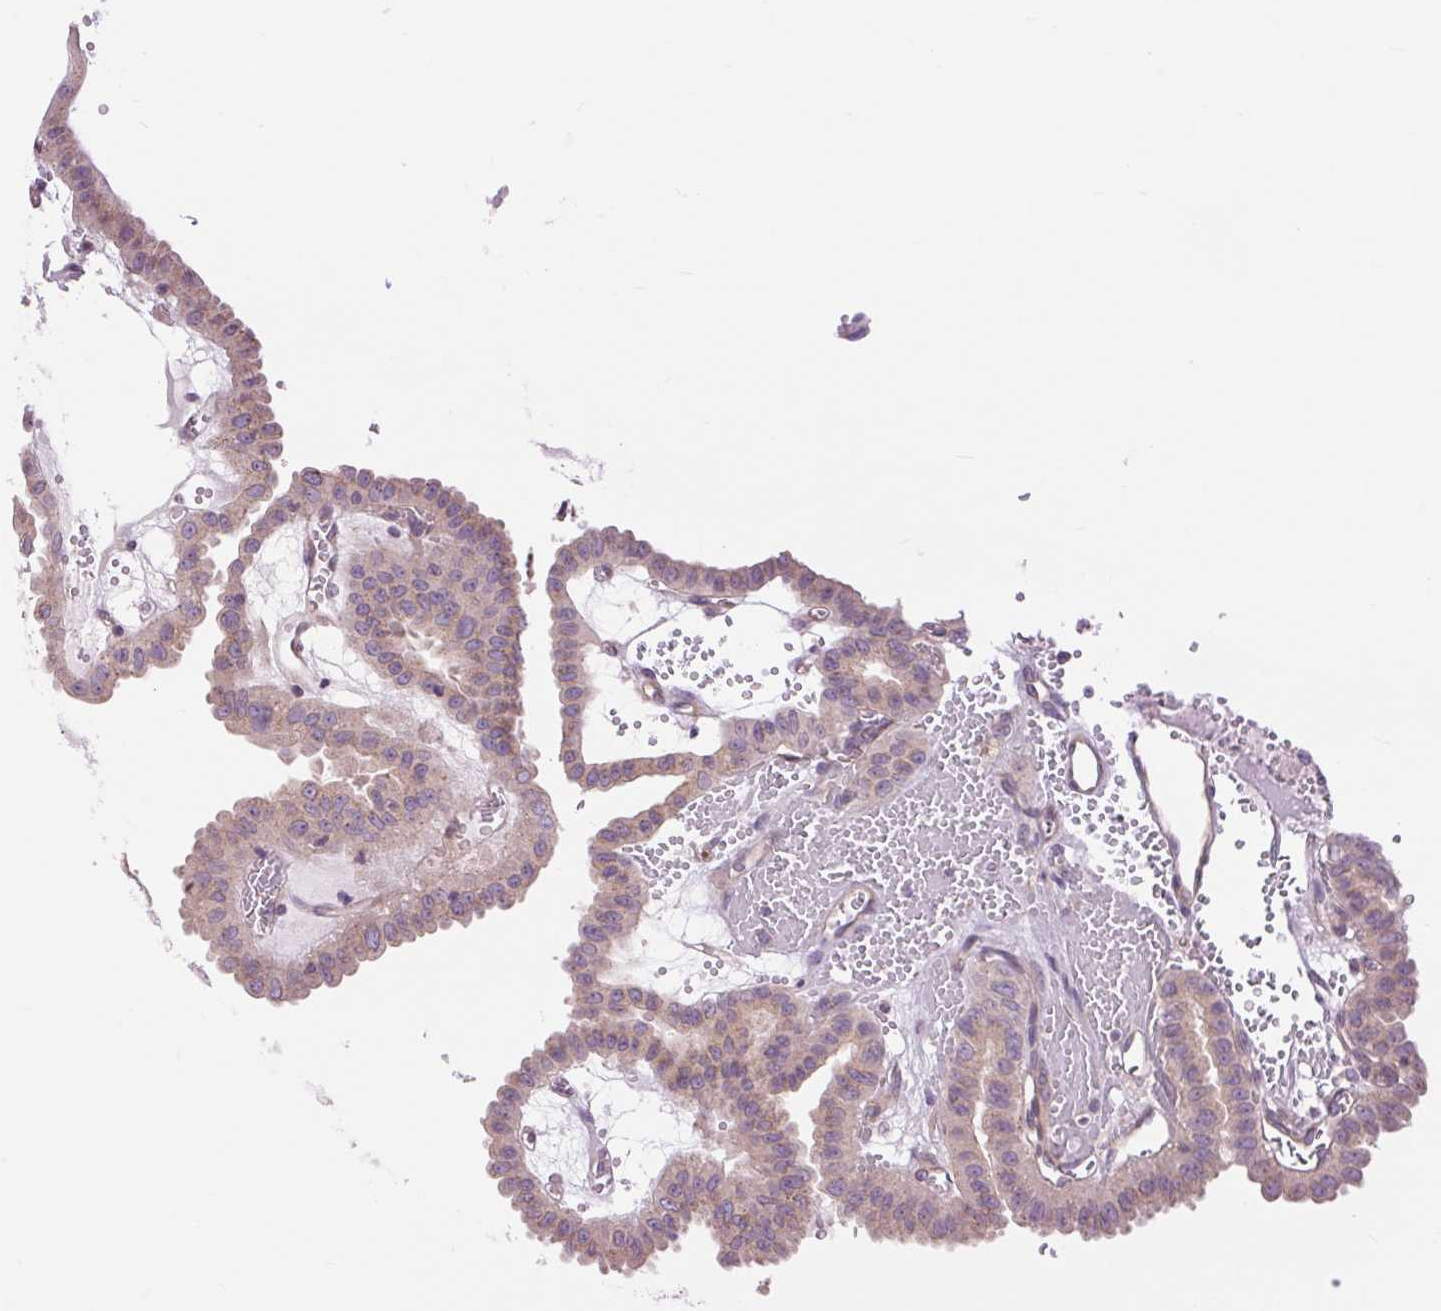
{"staining": {"intensity": "weak", "quantity": "25%-75%", "location": "cytoplasmic/membranous"}, "tissue": "thyroid cancer", "cell_type": "Tumor cells", "image_type": "cancer", "snomed": [{"axis": "morphology", "description": "Papillary adenocarcinoma, NOS"}, {"axis": "topography", "description": "Thyroid gland"}], "caption": "The immunohistochemical stain shows weak cytoplasmic/membranous expression in tumor cells of thyroid cancer tissue. Using DAB (3,3'-diaminobenzidine) (brown) and hematoxylin (blue) stains, captured at high magnification using brightfield microscopy.", "gene": "CTNNA3", "patient": {"sex": "male", "age": 87}}